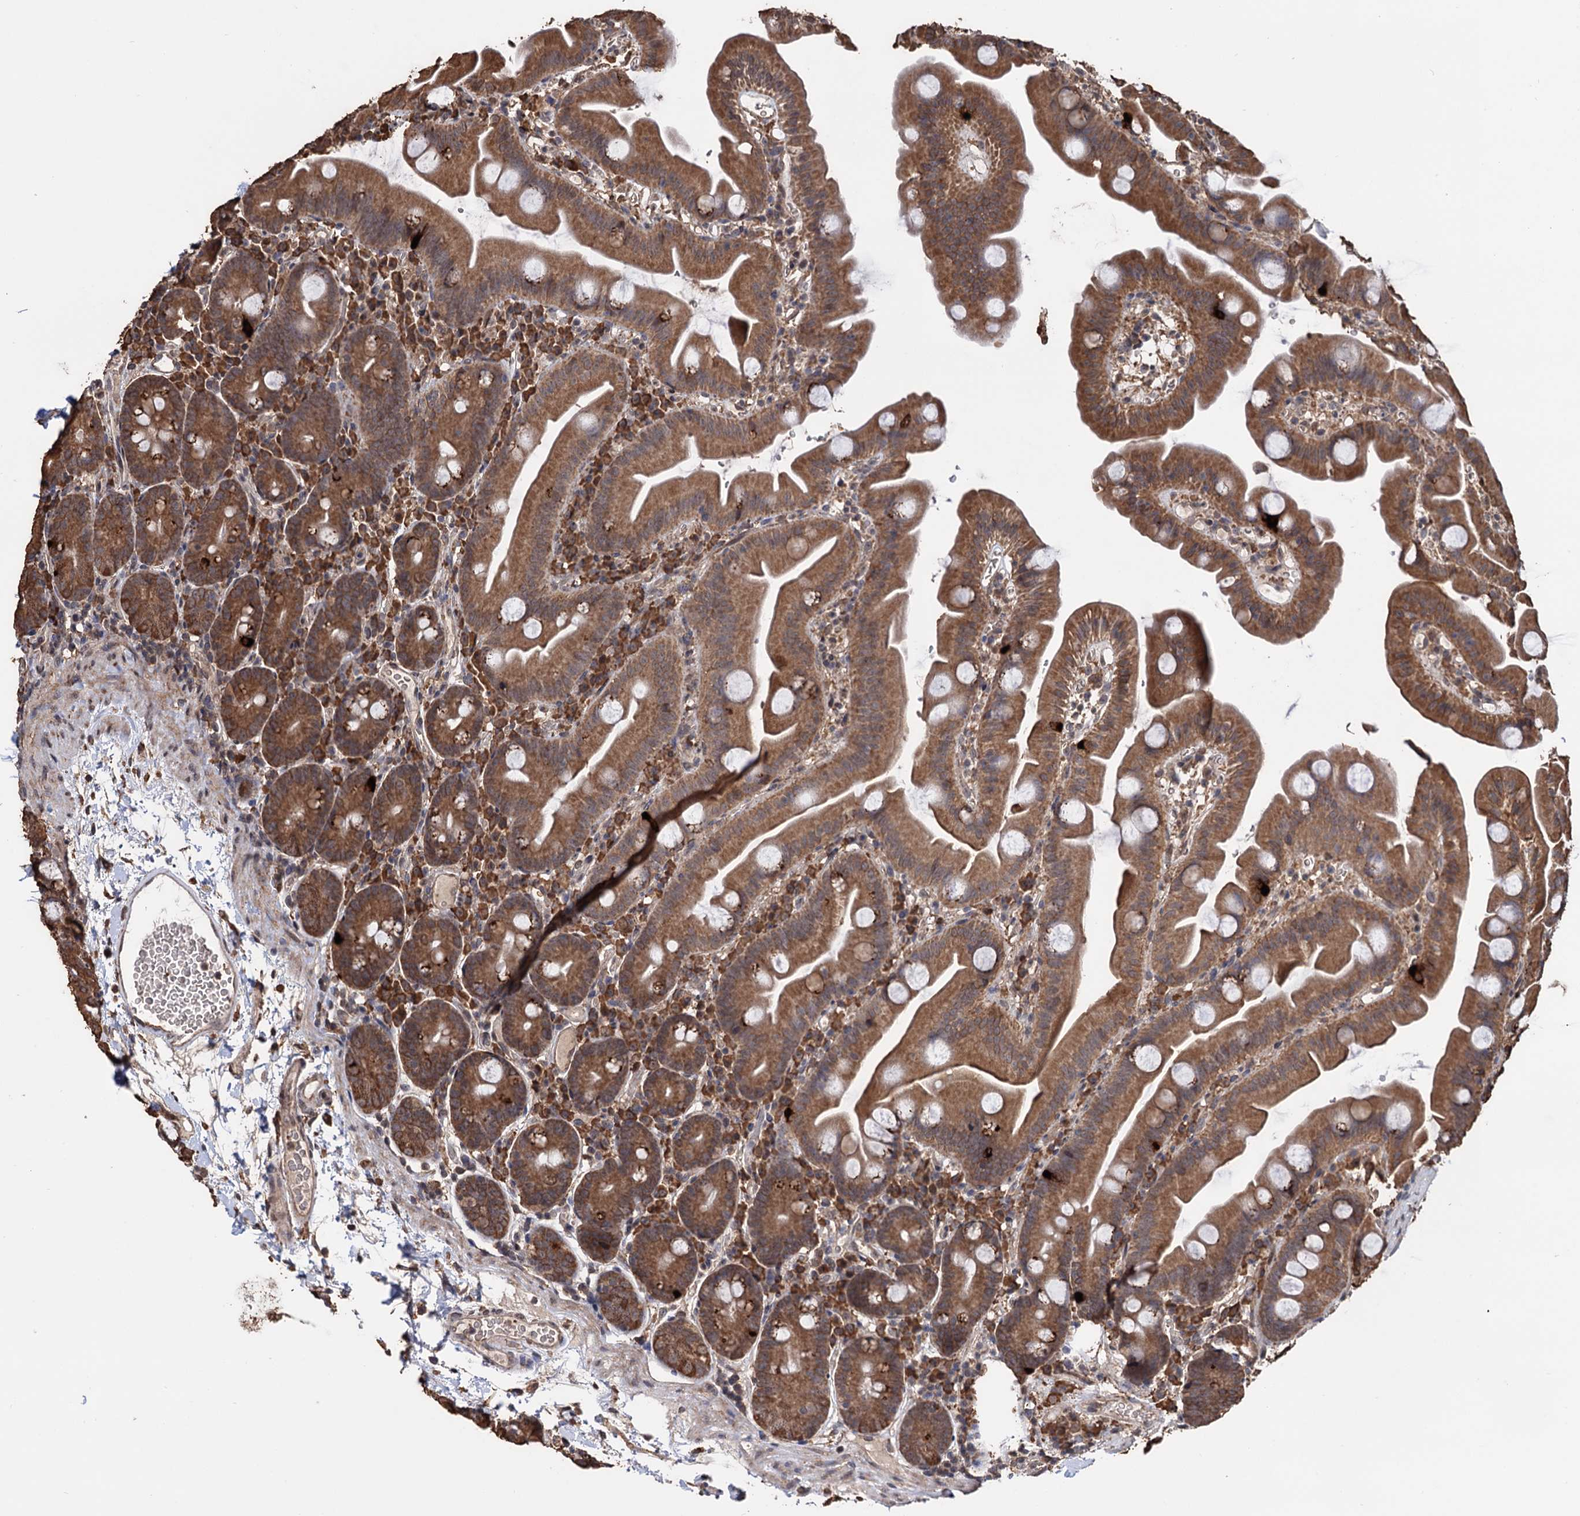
{"staining": {"intensity": "moderate", "quantity": ">75%", "location": "cytoplasmic/membranous"}, "tissue": "small intestine", "cell_type": "Glandular cells", "image_type": "normal", "snomed": [{"axis": "morphology", "description": "Normal tissue, NOS"}, {"axis": "topography", "description": "Small intestine"}], "caption": "An immunohistochemistry (IHC) histopathology image of unremarkable tissue is shown. Protein staining in brown labels moderate cytoplasmic/membranous positivity in small intestine within glandular cells.", "gene": "TBC1D12", "patient": {"sex": "female", "age": 68}}